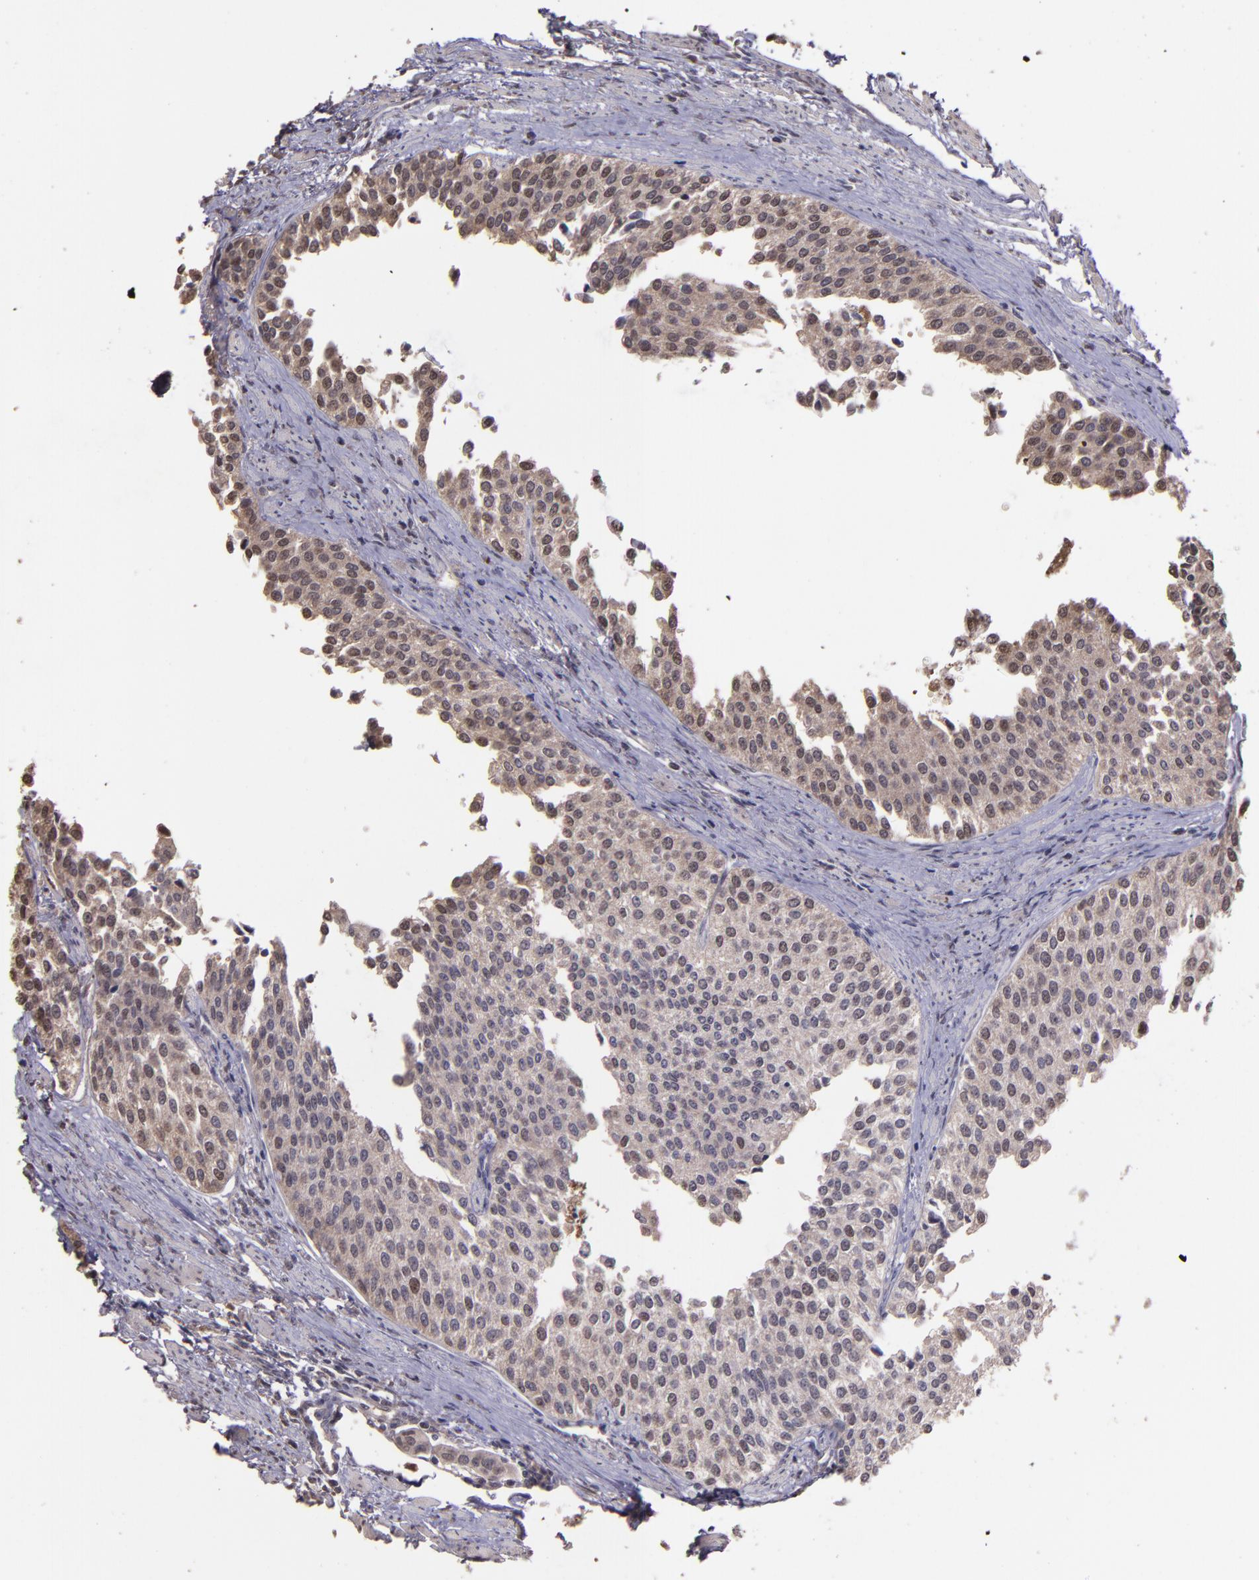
{"staining": {"intensity": "weak", "quantity": "25%-75%", "location": "cytoplasmic/membranous"}, "tissue": "urothelial cancer", "cell_type": "Tumor cells", "image_type": "cancer", "snomed": [{"axis": "morphology", "description": "Urothelial carcinoma, Low grade"}, {"axis": "topography", "description": "Urinary bladder"}], "caption": "Tumor cells display weak cytoplasmic/membranous staining in approximately 25%-75% of cells in urothelial cancer.", "gene": "SERPINF2", "patient": {"sex": "female", "age": 73}}